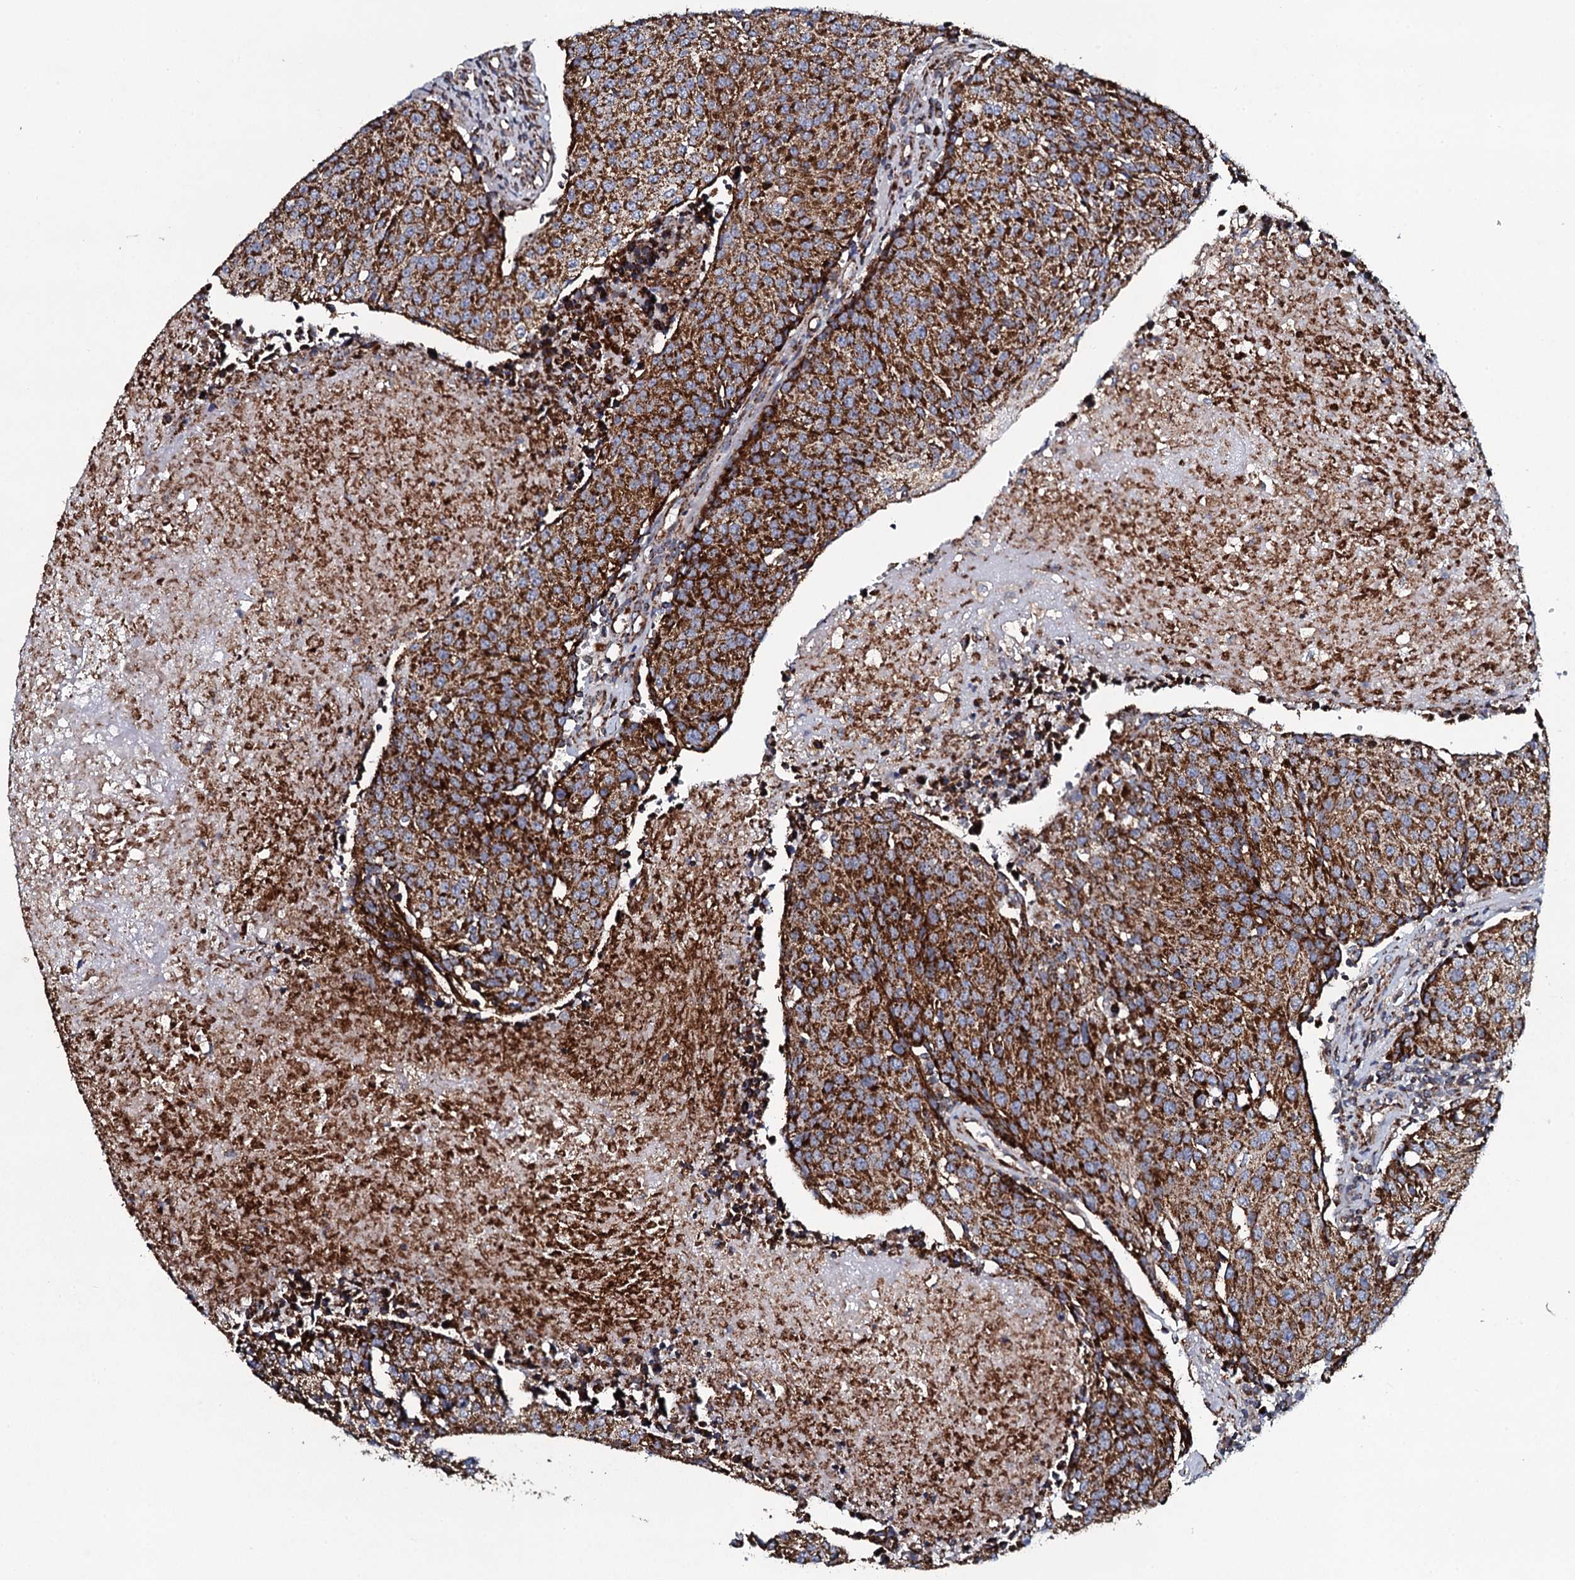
{"staining": {"intensity": "strong", "quantity": ">75%", "location": "cytoplasmic/membranous"}, "tissue": "urothelial cancer", "cell_type": "Tumor cells", "image_type": "cancer", "snomed": [{"axis": "morphology", "description": "Urothelial carcinoma, High grade"}, {"axis": "topography", "description": "Urinary bladder"}], "caption": "Urothelial cancer was stained to show a protein in brown. There is high levels of strong cytoplasmic/membranous staining in about >75% of tumor cells. The staining was performed using DAB to visualize the protein expression in brown, while the nuclei were stained in blue with hematoxylin (Magnification: 20x).", "gene": "EVC2", "patient": {"sex": "female", "age": 85}}